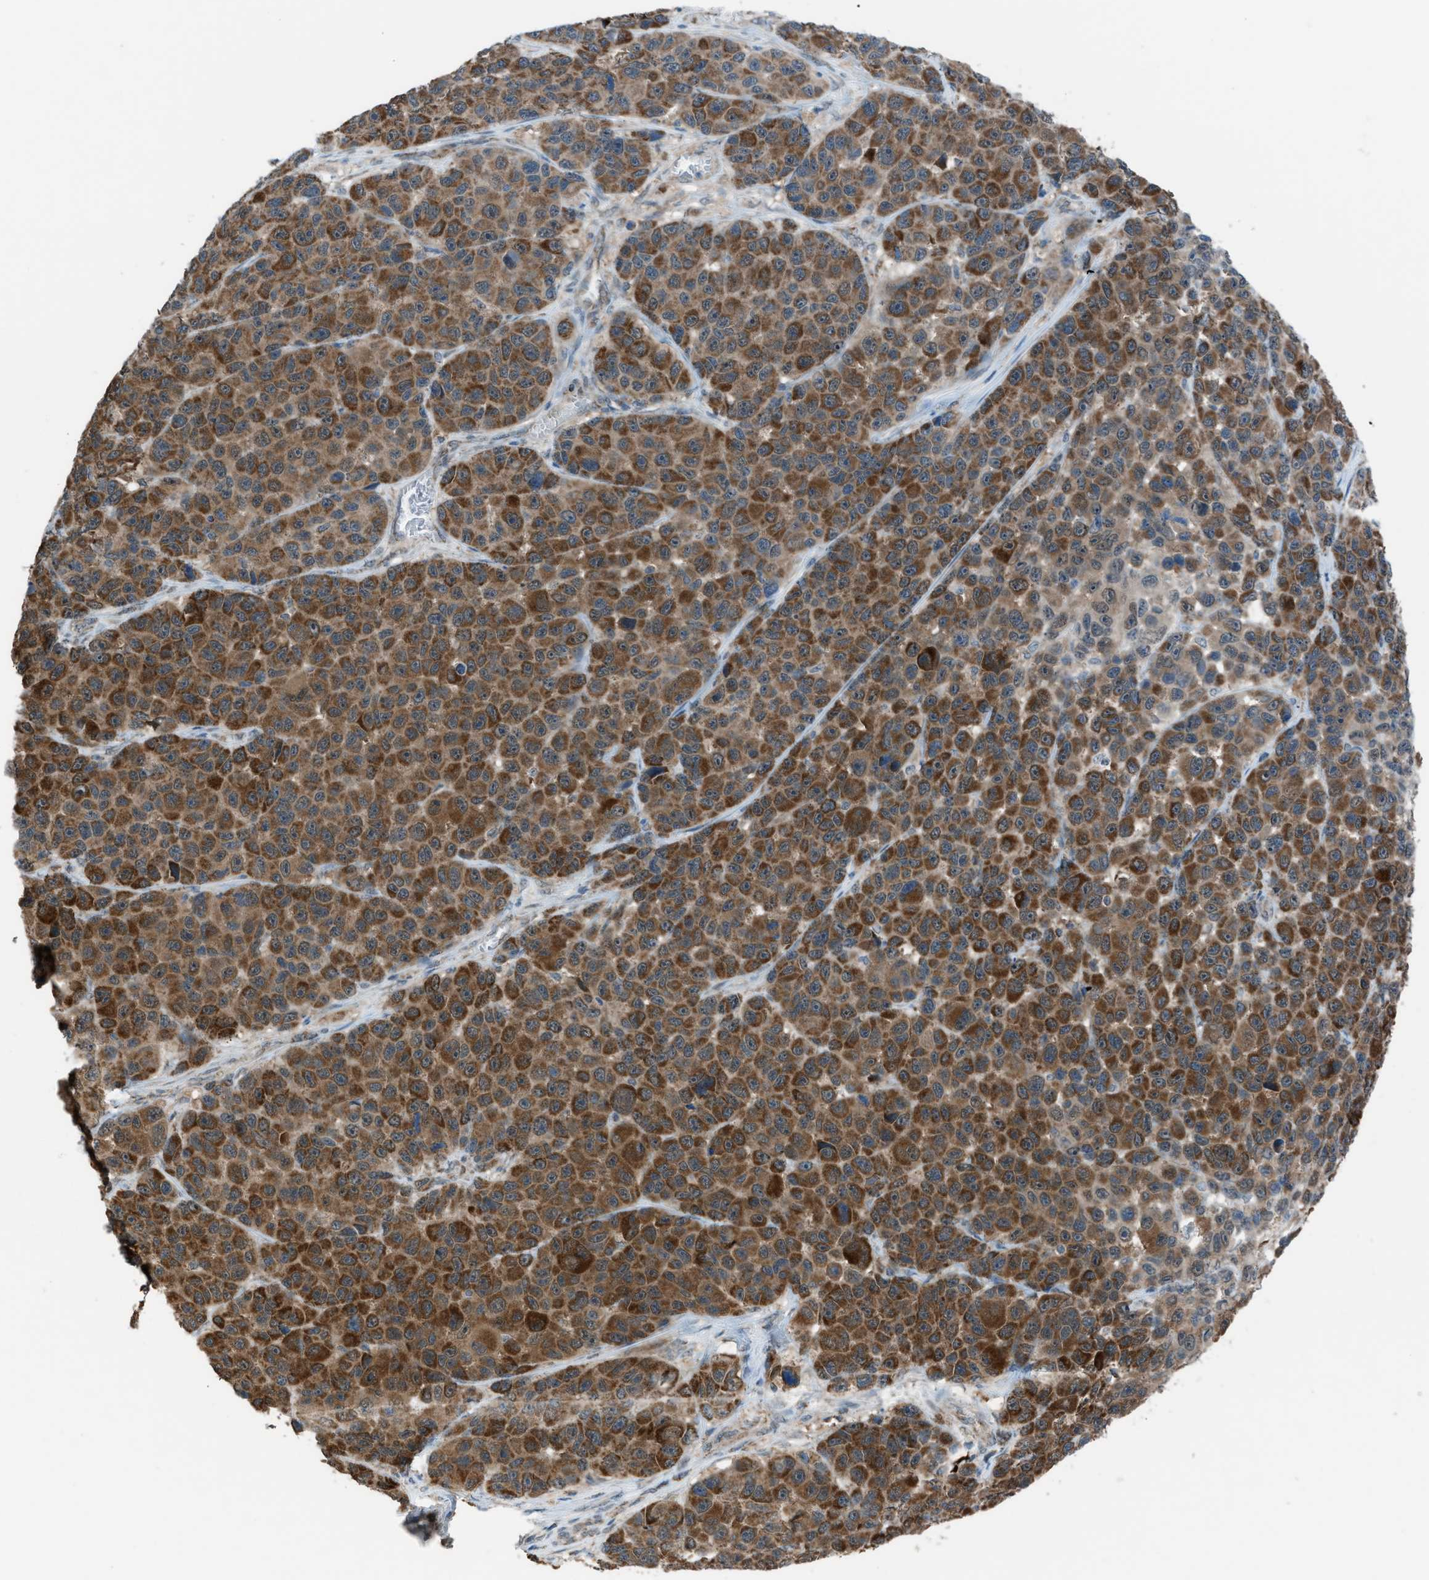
{"staining": {"intensity": "moderate", "quantity": ">75%", "location": "cytoplasmic/membranous"}, "tissue": "melanoma", "cell_type": "Tumor cells", "image_type": "cancer", "snomed": [{"axis": "morphology", "description": "Malignant melanoma, NOS"}, {"axis": "topography", "description": "Skin"}], "caption": "Malignant melanoma tissue exhibits moderate cytoplasmic/membranous expression in about >75% of tumor cells (Stains: DAB (3,3'-diaminobenzidine) in brown, nuclei in blue, Microscopy: brightfield microscopy at high magnification).", "gene": "SRM", "patient": {"sex": "male", "age": 53}}